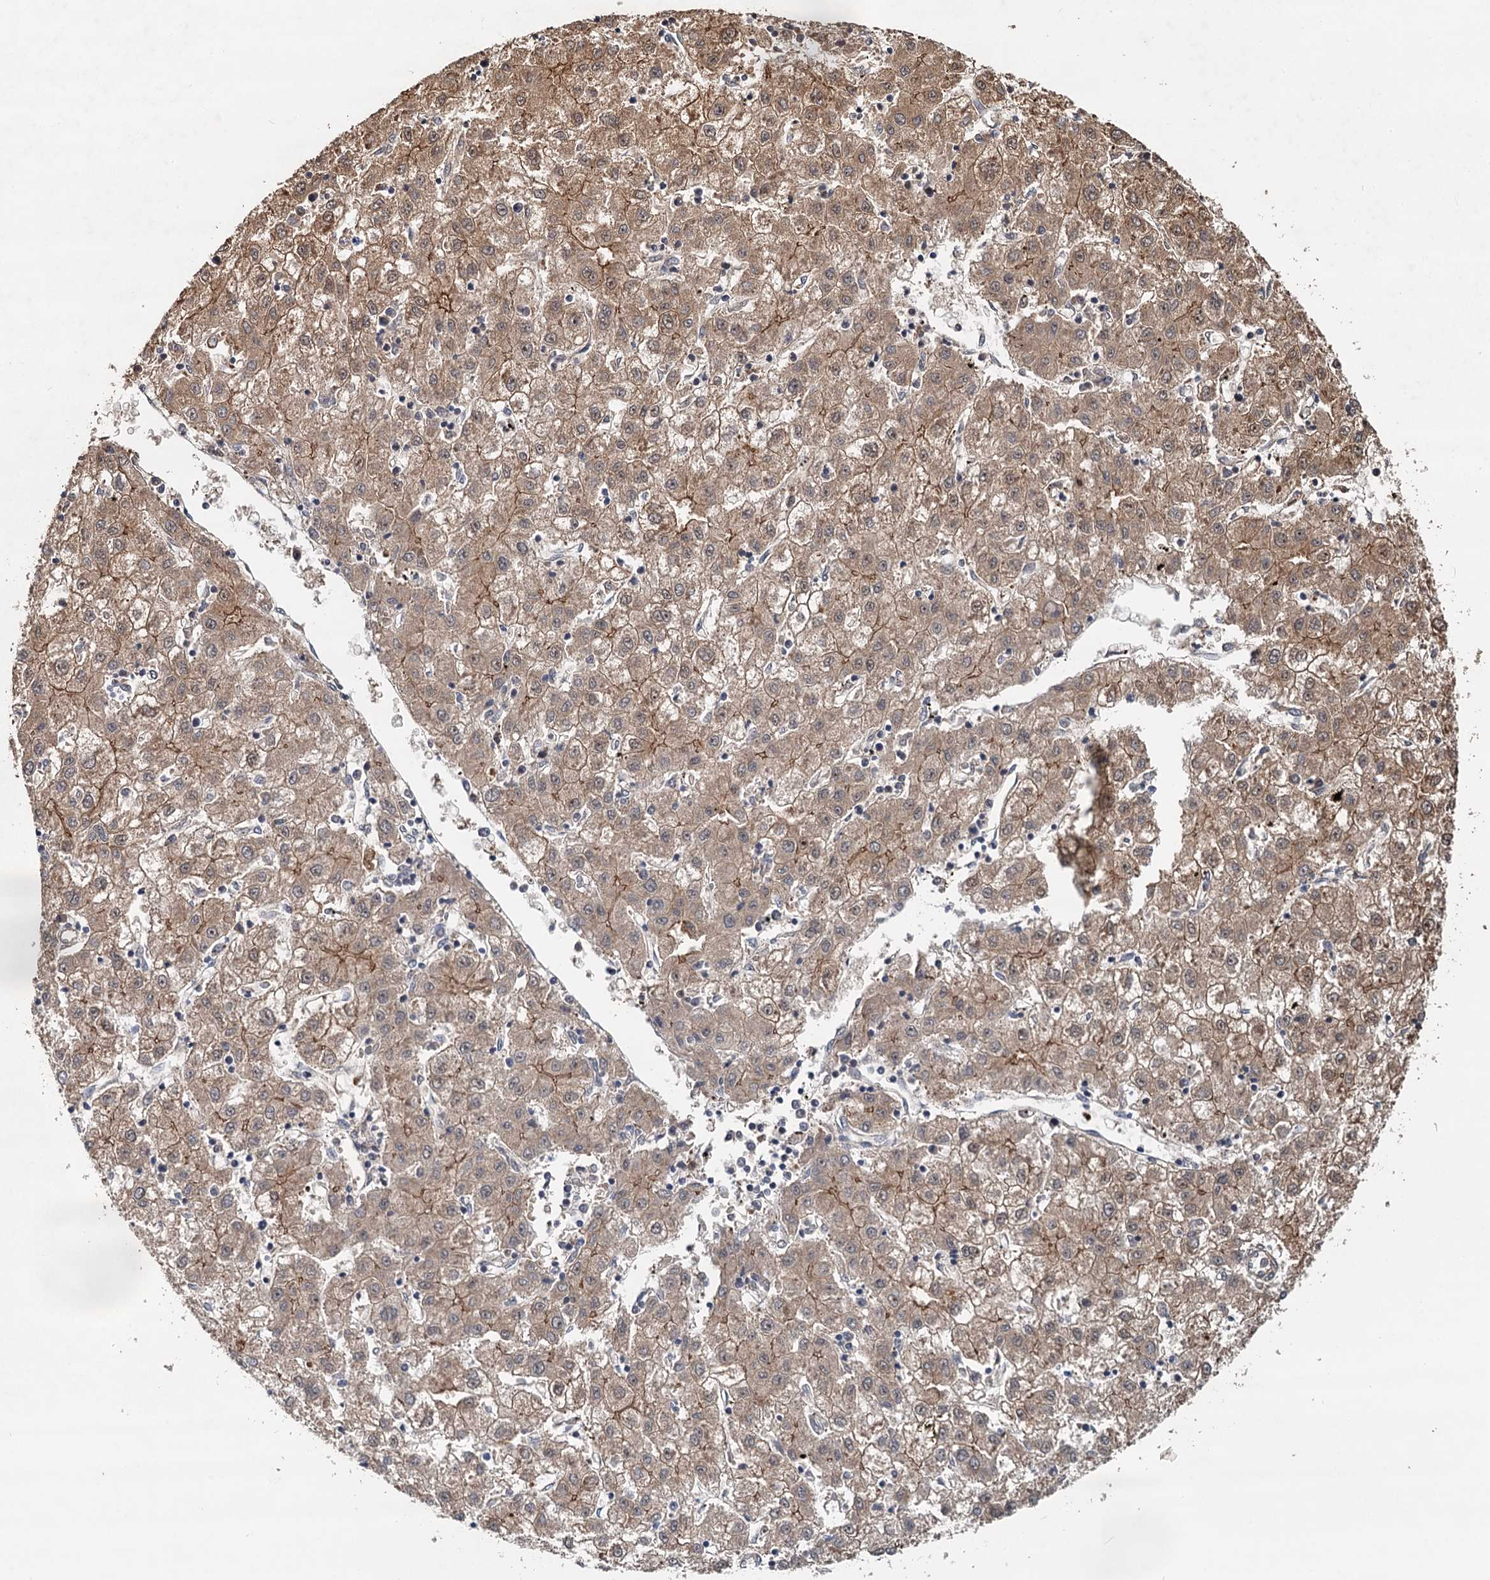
{"staining": {"intensity": "moderate", "quantity": ">75%", "location": "cytoplasmic/membranous"}, "tissue": "liver cancer", "cell_type": "Tumor cells", "image_type": "cancer", "snomed": [{"axis": "morphology", "description": "Carcinoma, Hepatocellular, NOS"}, {"axis": "topography", "description": "Liver"}], "caption": "Moderate cytoplasmic/membranous protein positivity is identified in about >75% of tumor cells in liver cancer.", "gene": "LRRK2", "patient": {"sex": "male", "age": 72}}